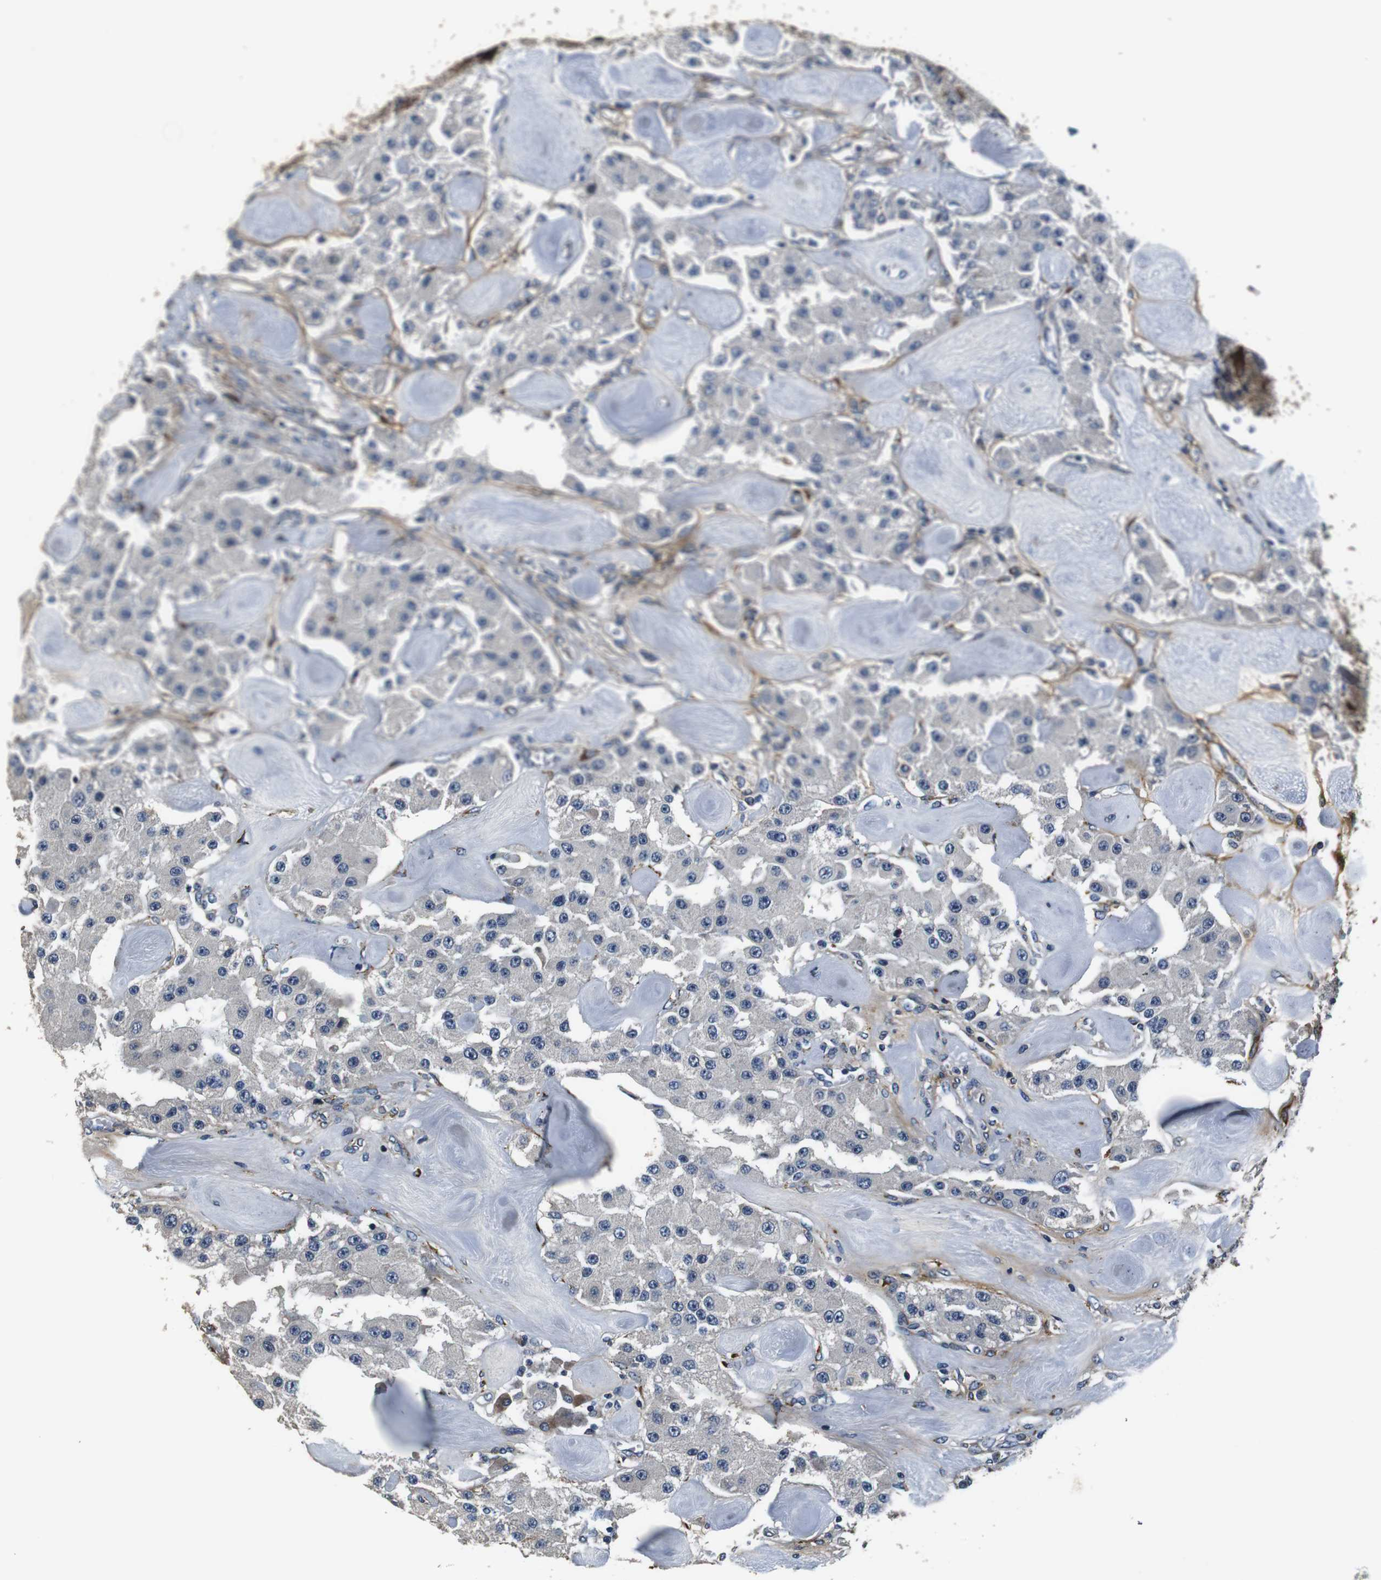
{"staining": {"intensity": "negative", "quantity": "none", "location": "none"}, "tissue": "carcinoid", "cell_type": "Tumor cells", "image_type": "cancer", "snomed": [{"axis": "morphology", "description": "Carcinoid, malignant, NOS"}, {"axis": "topography", "description": "Pancreas"}], "caption": "Carcinoid (malignant) stained for a protein using immunohistochemistry exhibits no staining tumor cells.", "gene": "COL1A1", "patient": {"sex": "male", "age": 41}}